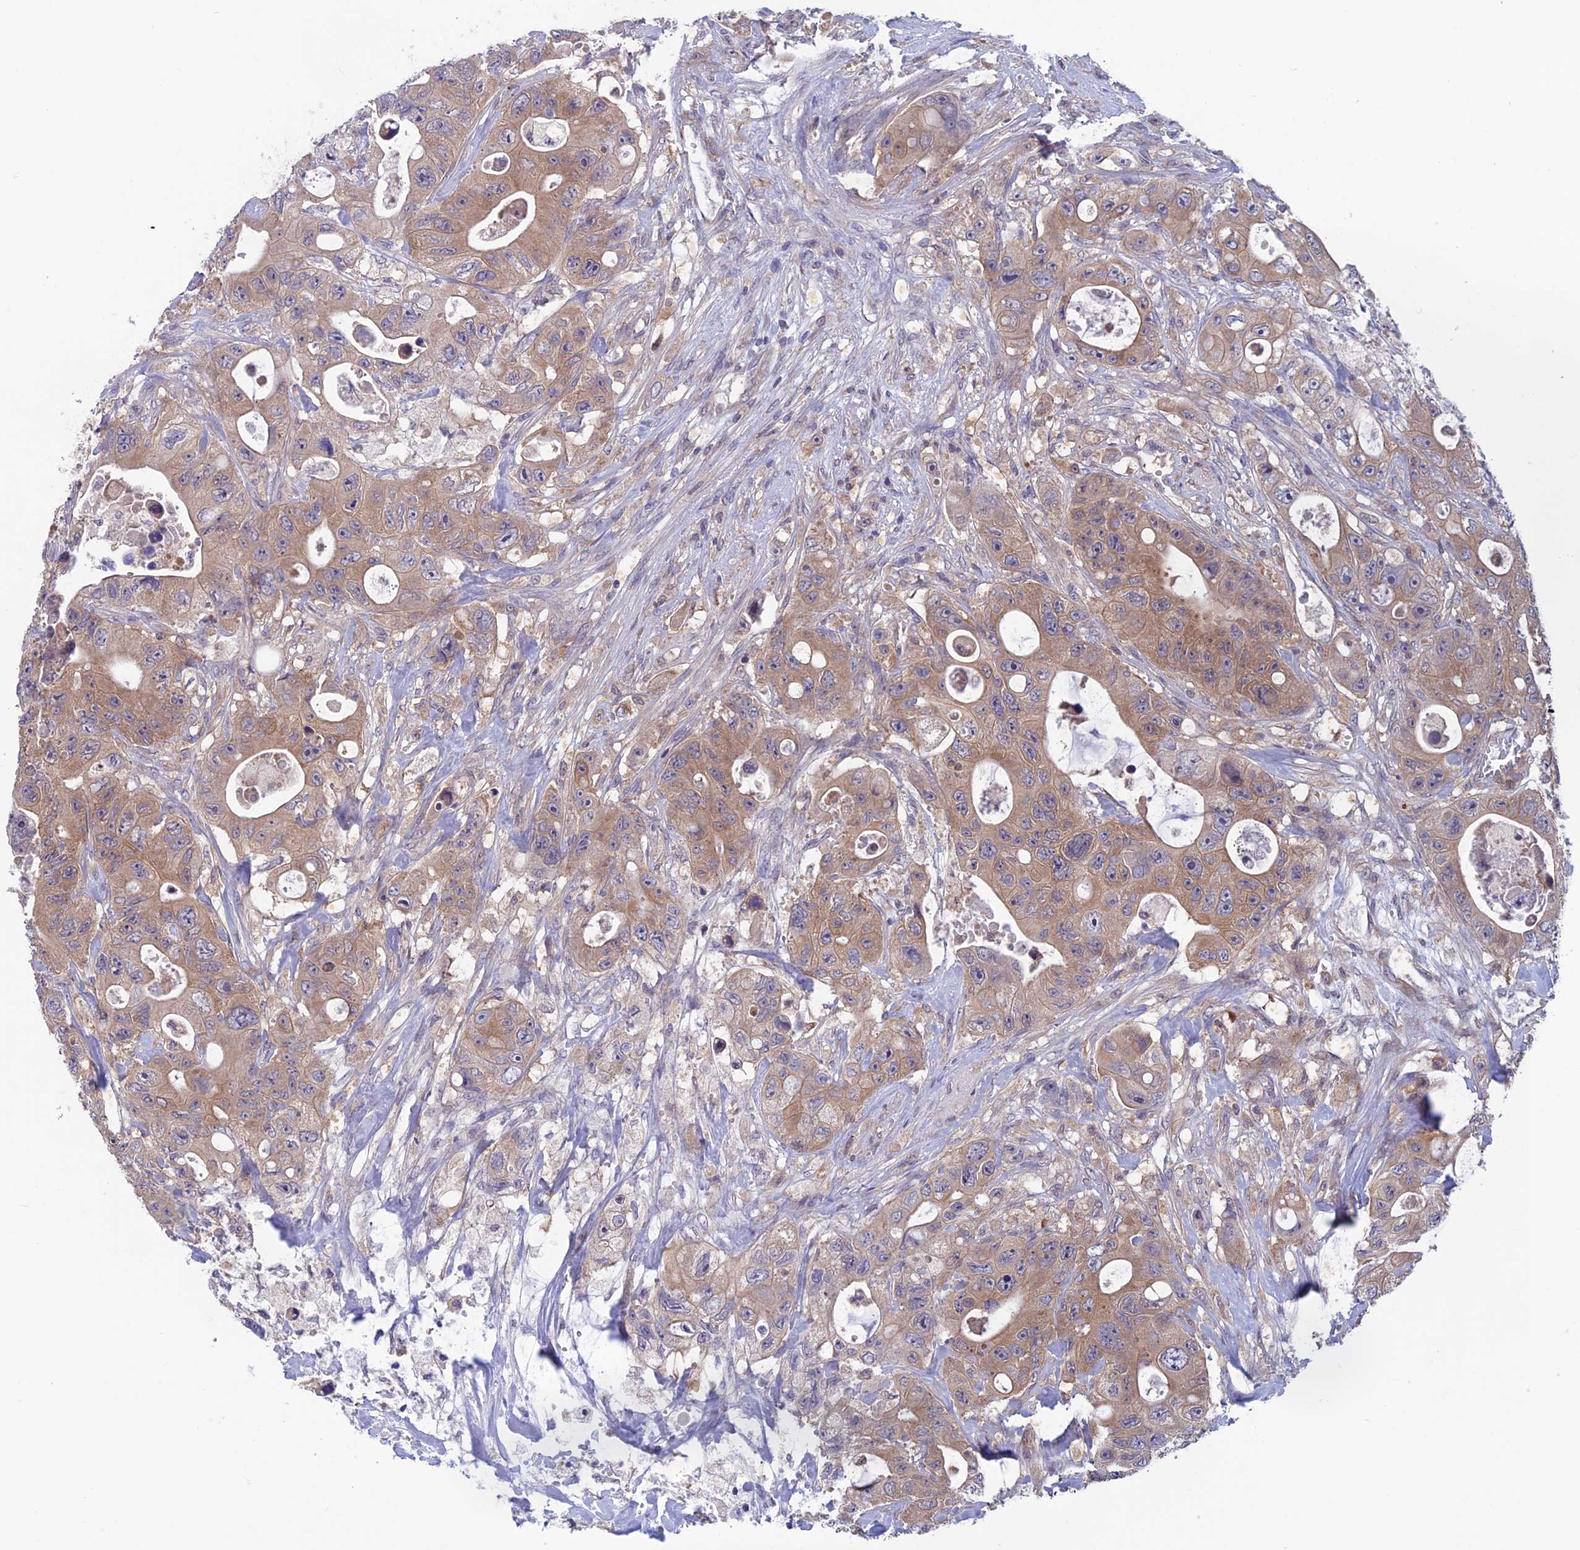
{"staining": {"intensity": "moderate", "quantity": ">75%", "location": "cytoplasmic/membranous"}, "tissue": "colorectal cancer", "cell_type": "Tumor cells", "image_type": "cancer", "snomed": [{"axis": "morphology", "description": "Adenocarcinoma, NOS"}, {"axis": "topography", "description": "Colon"}], "caption": "Immunohistochemistry (IHC) (DAB) staining of adenocarcinoma (colorectal) reveals moderate cytoplasmic/membranous protein positivity in approximately >75% of tumor cells.", "gene": "MAST2", "patient": {"sex": "female", "age": 46}}